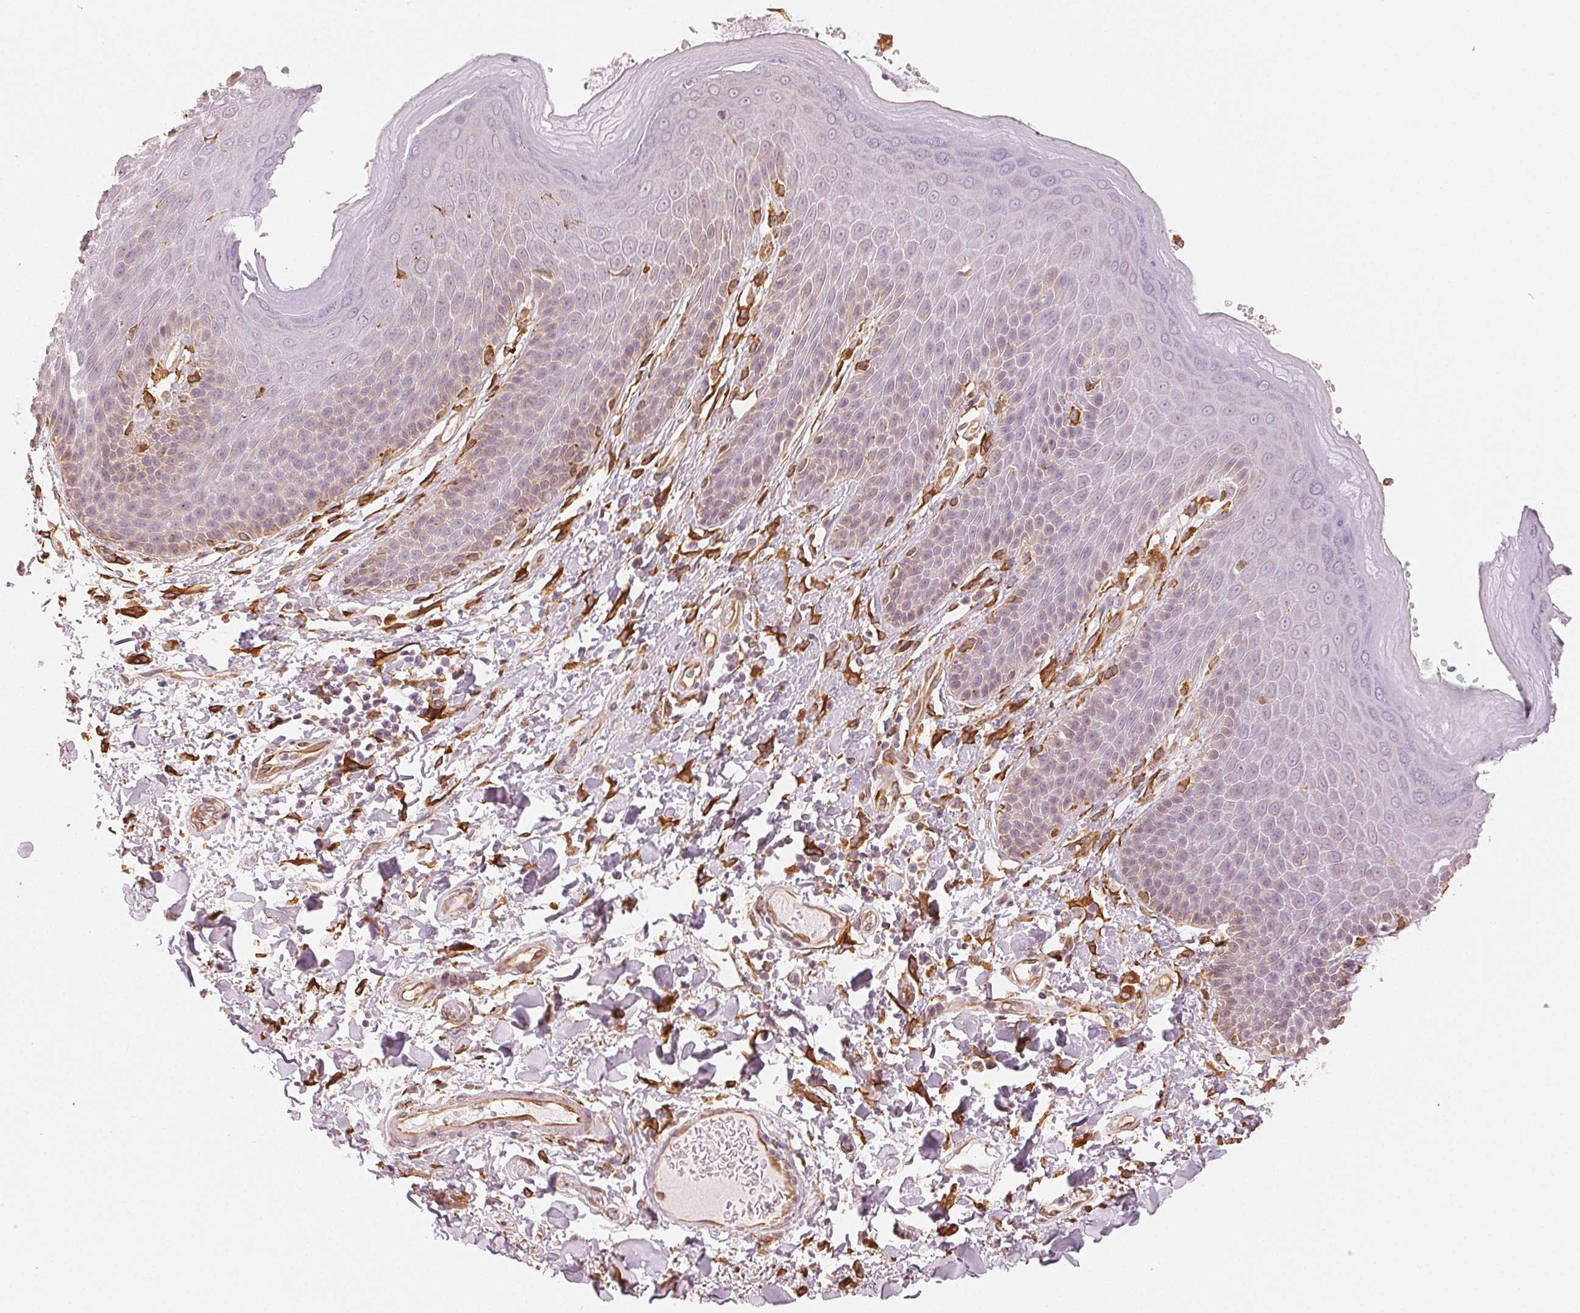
{"staining": {"intensity": "moderate", "quantity": "<25%", "location": "cytoplasmic/membranous"}, "tissue": "skin", "cell_type": "Epidermal cells", "image_type": "normal", "snomed": [{"axis": "morphology", "description": "Normal tissue, NOS"}, {"axis": "topography", "description": "Anal"}, {"axis": "topography", "description": "Peripheral nerve tissue"}], "caption": "High-power microscopy captured an immunohistochemistry image of unremarkable skin, revealing moderate cytoplasmic/membranous positivity in about <25% of epidermal cells.", "gene": "RCN3", "patient": {"sex": "male", "age": 51}}